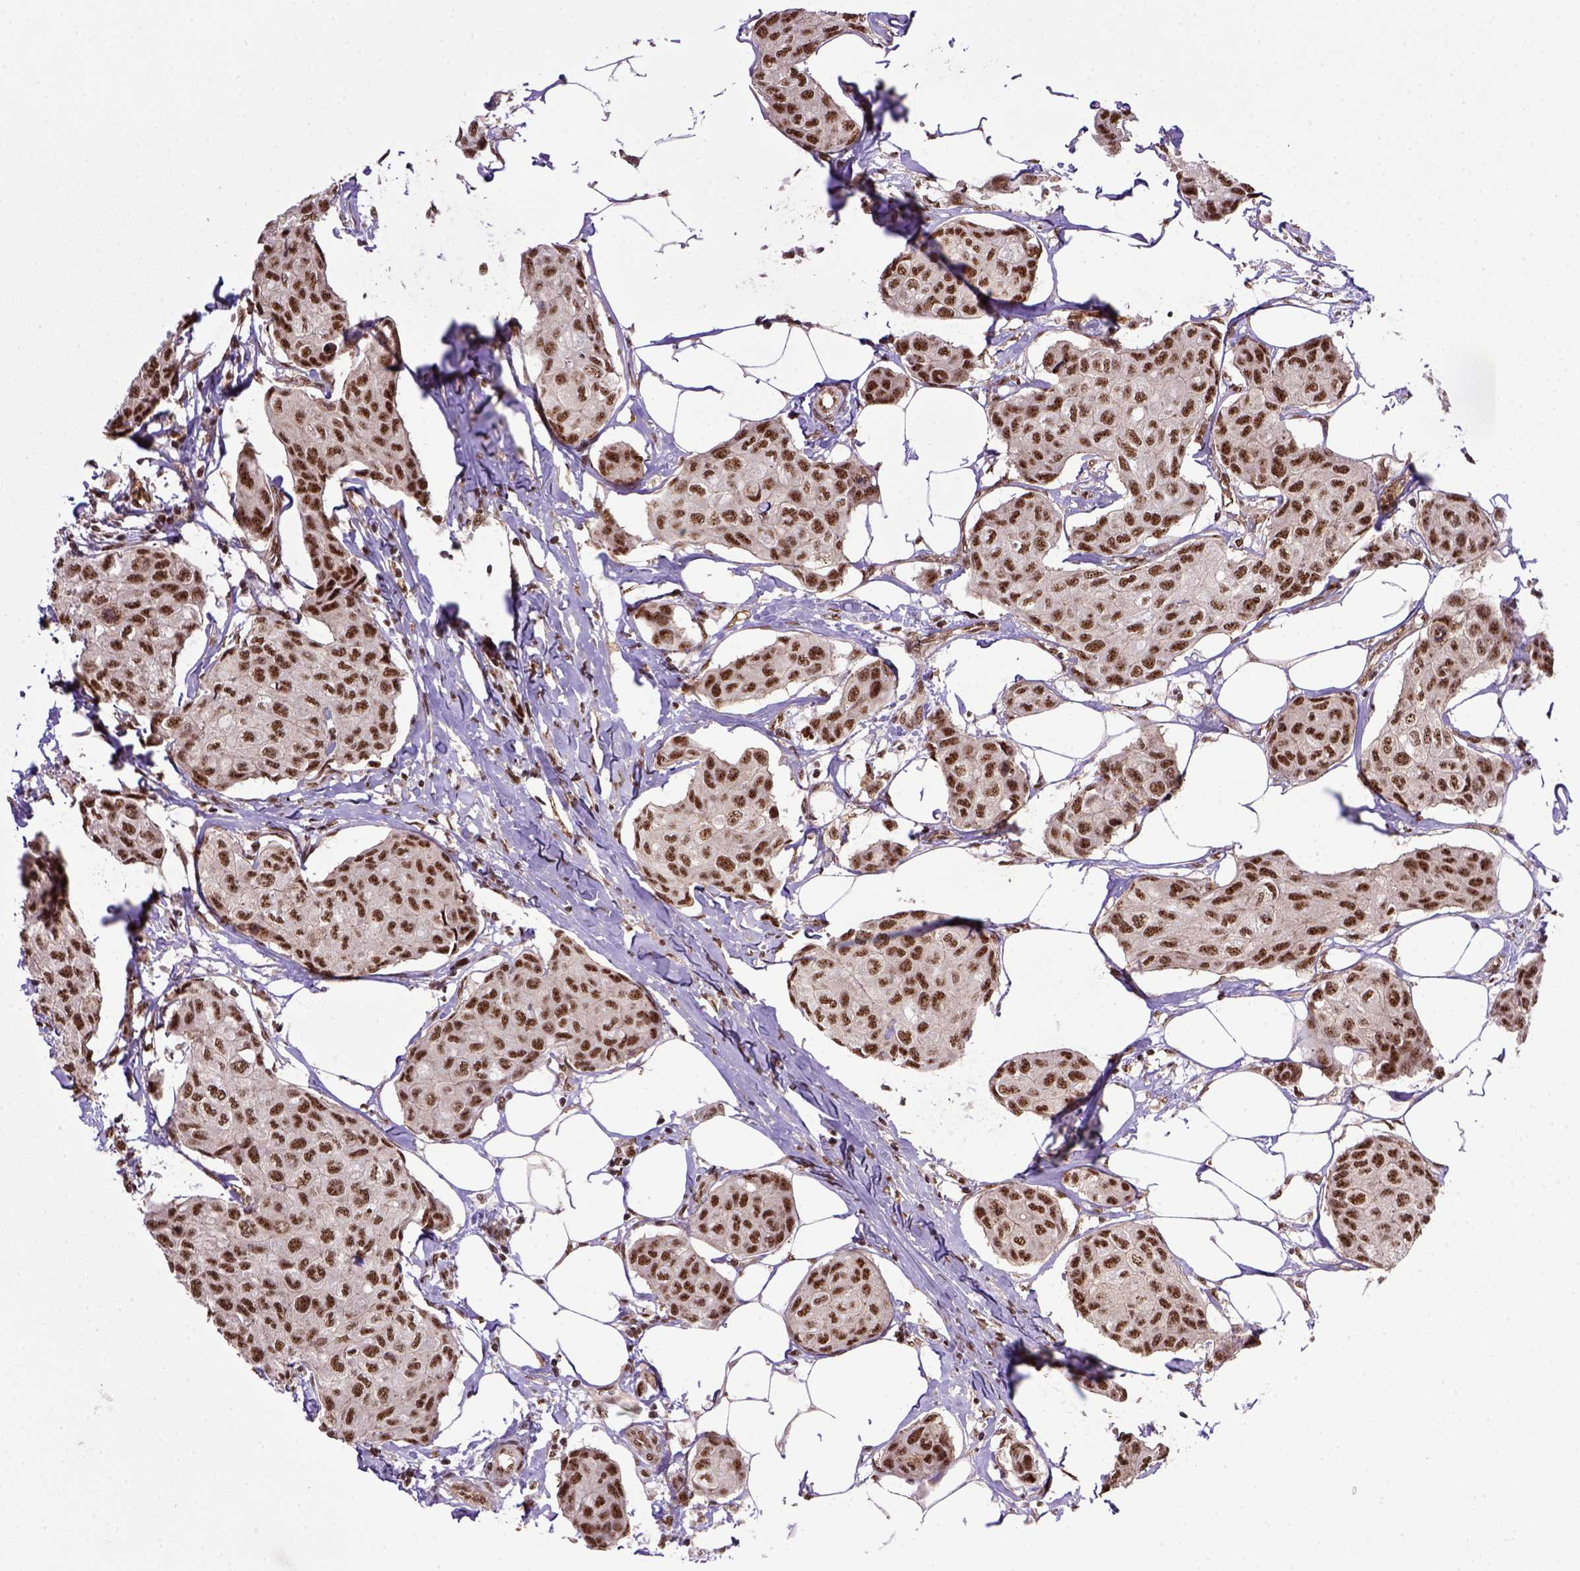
{"staining": {"intensity": "strong", "quantity": ">75%", "location": "nuclear"}, "tissue": "breast cancer", "cell_type": "Tumor cells", "image_type": "cancer", "snomed": [{"axis": "morphology", "description": "Duct carcinoma"}, {"axis": "topography", "description": "Breast"}], "caption": "Immunohistochemistry image of neoplastic tissue: infiltrating ductal carcinoma (breast) stained using immunohistochemistry (IHC) displays high levels of strong protein expression localized specifically in the nuclear of tumor cells, appearing as a nuclear brown color.", "gene": "PPIG", "patient": {"sex": "female", "age": 80}}